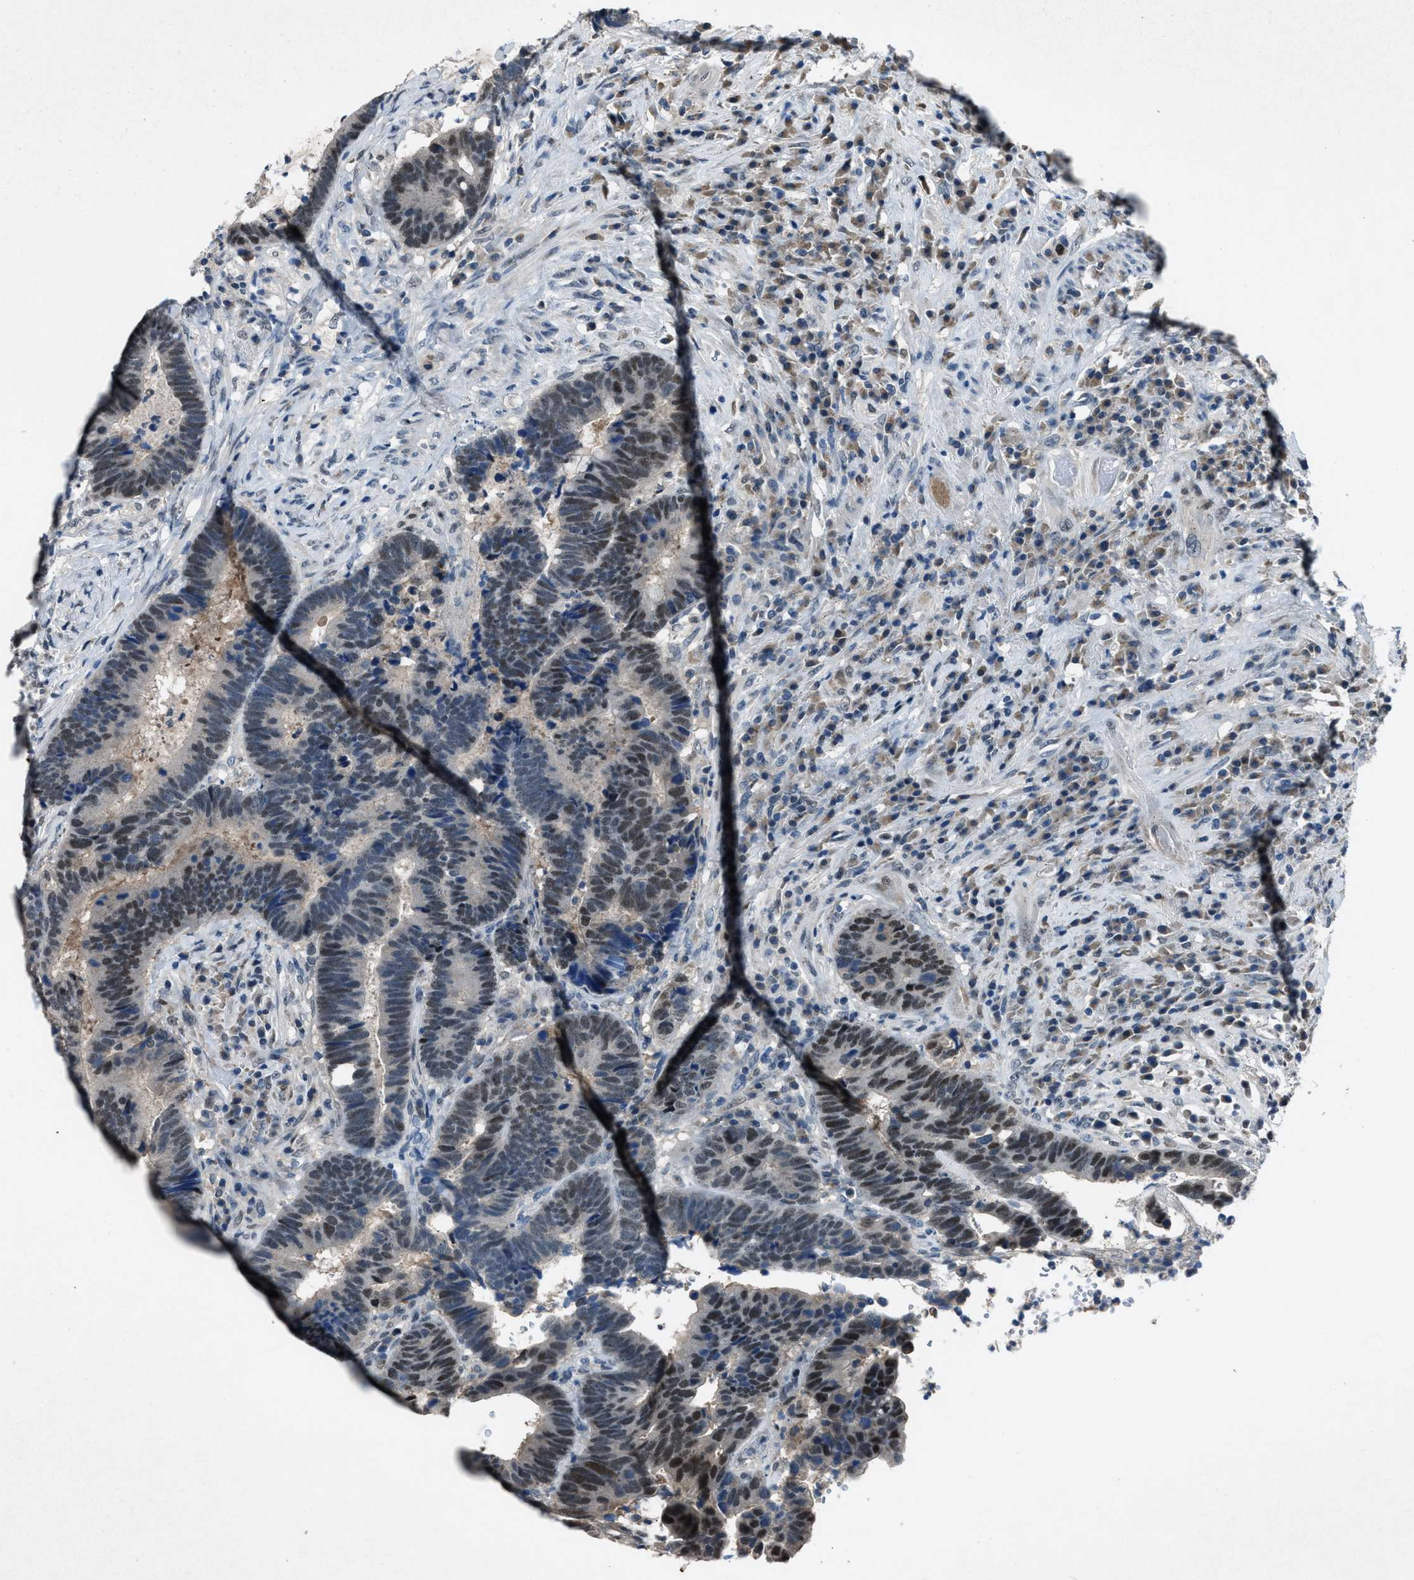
{"staining": {"intensity": "moderate", "quantity": "25%-75%", "location": "nuclear"}, "tissue": "colorectal cancer", "cell_type": "Tumor cells", "image_type": "cancer", "snomed": [{"axis": "morphology", "description": "Adenocarcinoma, NOS"}, {"axis": "topography", "description": "Rectum"}], "caption": "Protein analysis of adenocarcinoma (colorectal) tissue reveals moderate nuclear staining in about 25%-75% of tumor cells.", "gene": "DUSP19", "patient": {"sex": "female", "age": 89}}